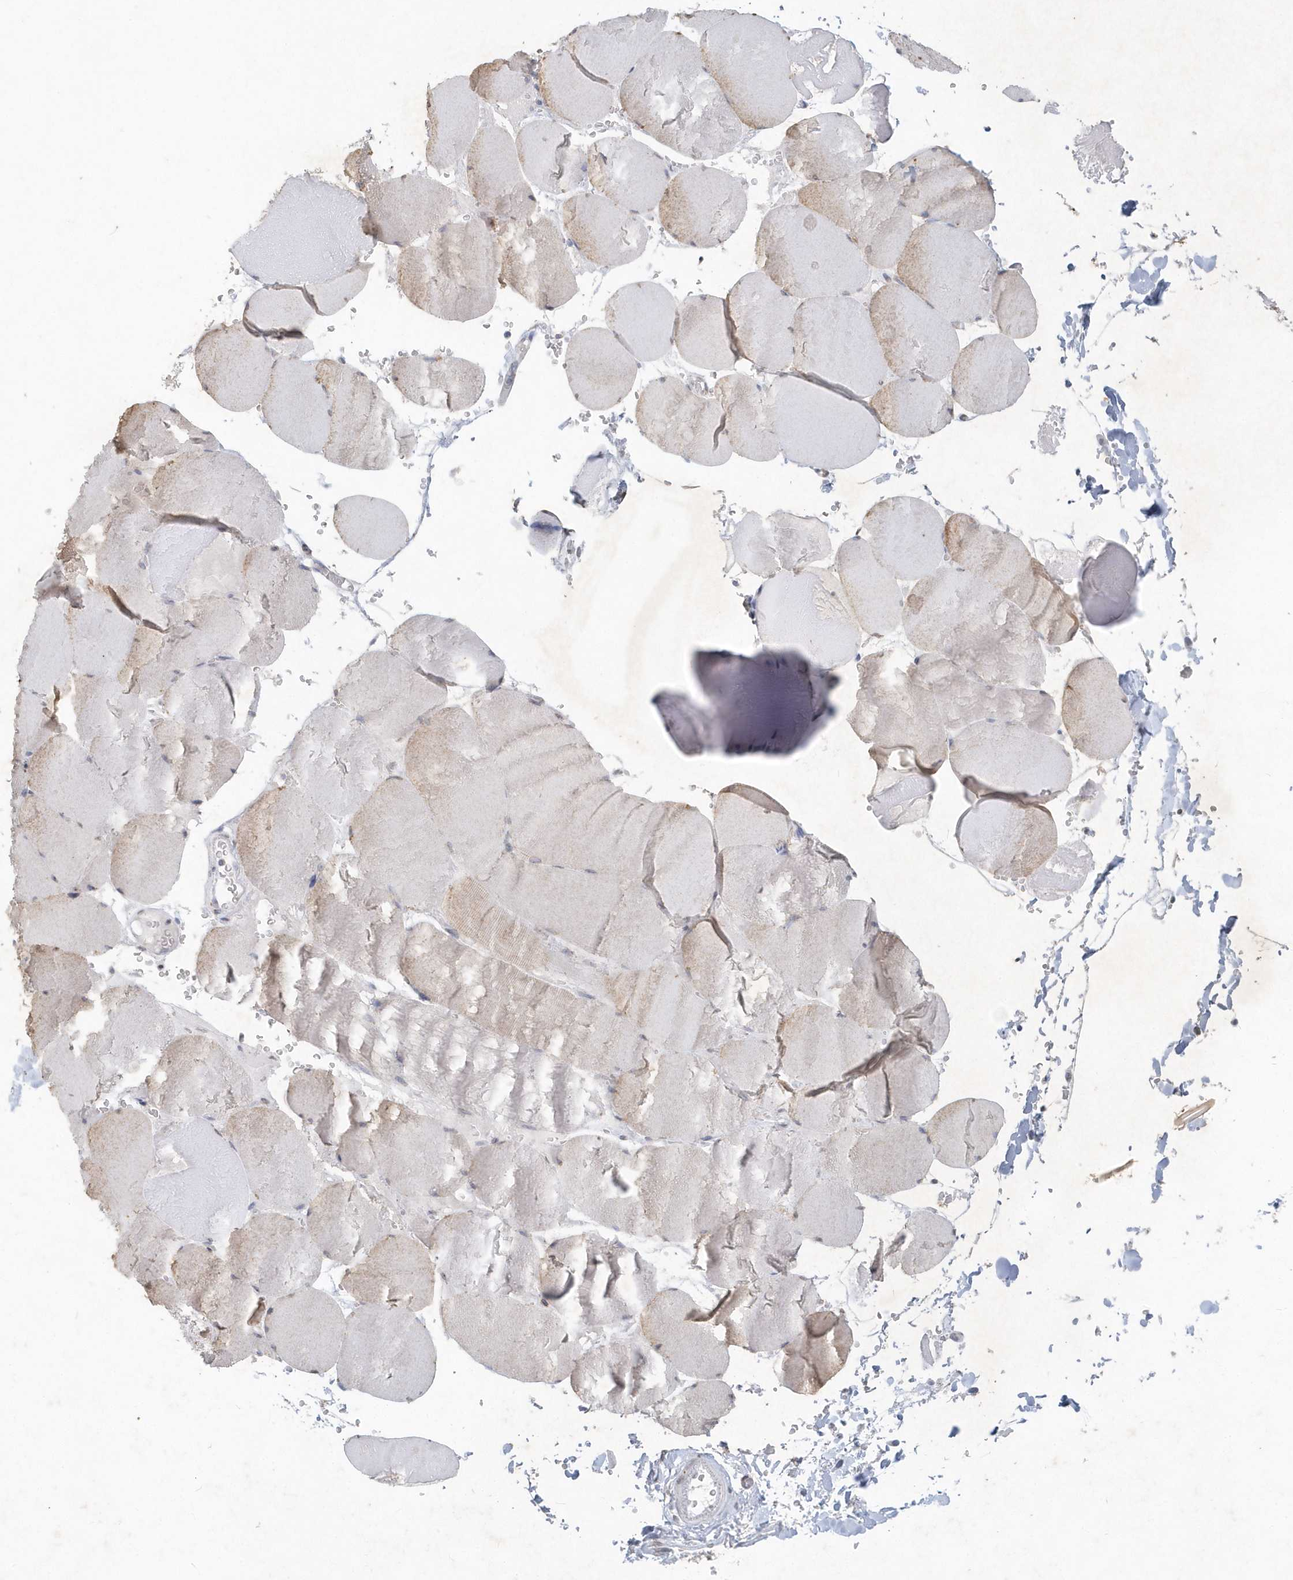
{"staining": {"intensity": "weak", "quantity": "<25%", "location": "cytoplasmic/membranous"}, "tissue": "skeletal muscle", "cell_type": "Myocytes", "image_type": "normal", "snomed": [{"axis": "morphology", "description": "Normal tissue, NOS"}, {"axis": "topography", "description": "Skeletal muscle"}, {"axis": "topography", "description": "Head-Neck"}], "caption": "Image shows no protein positivity in myocytes of unremarkable skeletal muscle.", "gene": "PDCD1", "patient": {"sex": "male", "age": 66}}